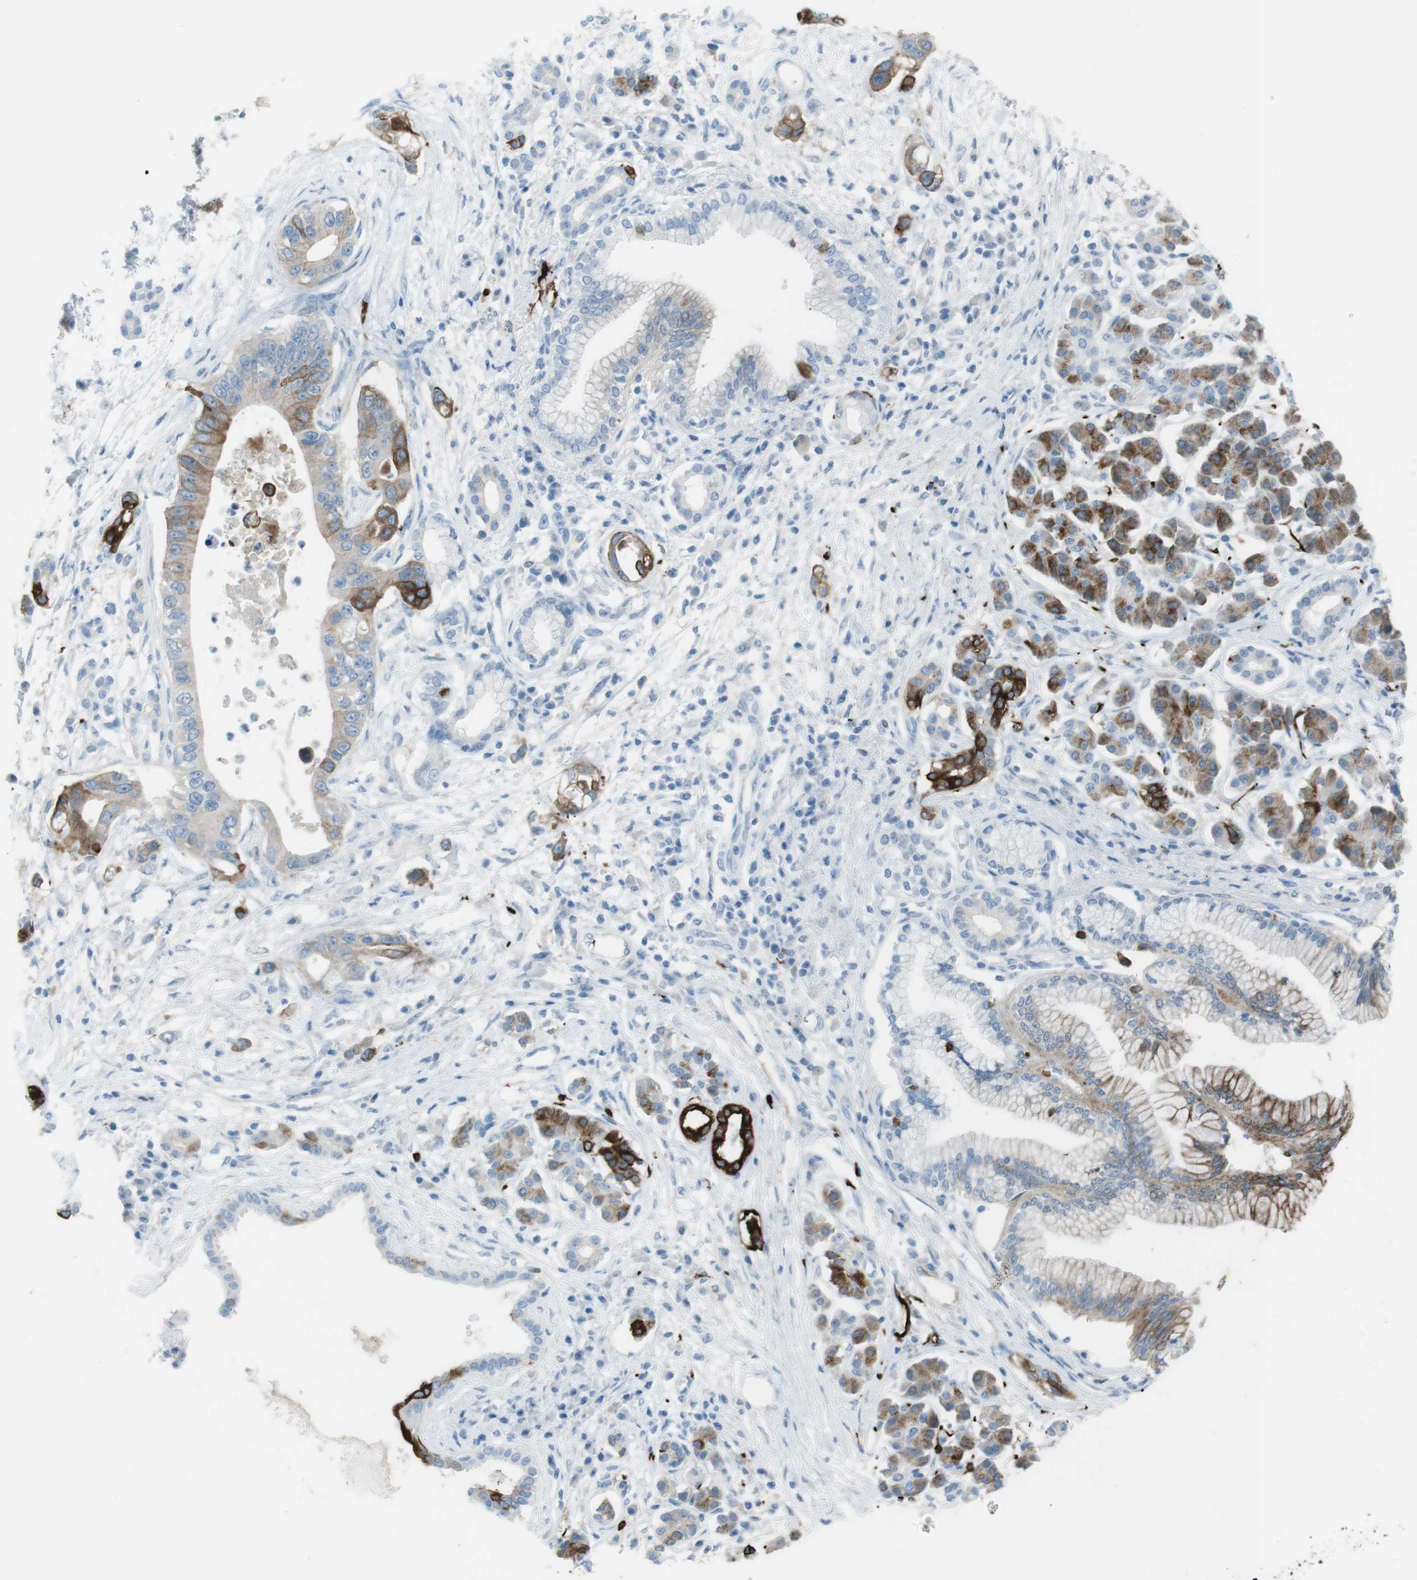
{"staining": {"intensity": "strong", "quantity": ">75%", "location": "cytoplasmic/membranous"}, "tissue": "pancreatic cancer", "cell_type": "Tumor cells", "image_type": "cancer", "snomed": [{"axis": "morphology", "description": "Adenocarcinoma, NOS"}, {"axis": "topography", "description": "Pancreas"}], "caption": "A high-resolution image shows IHC staining of pancreatic cancer, which reveals strong cytoplasmic/membranous positivity in about >75% of tumor cells.", "gene": "TUBB2A", "patient": {"sex": "male", "age": 77}}